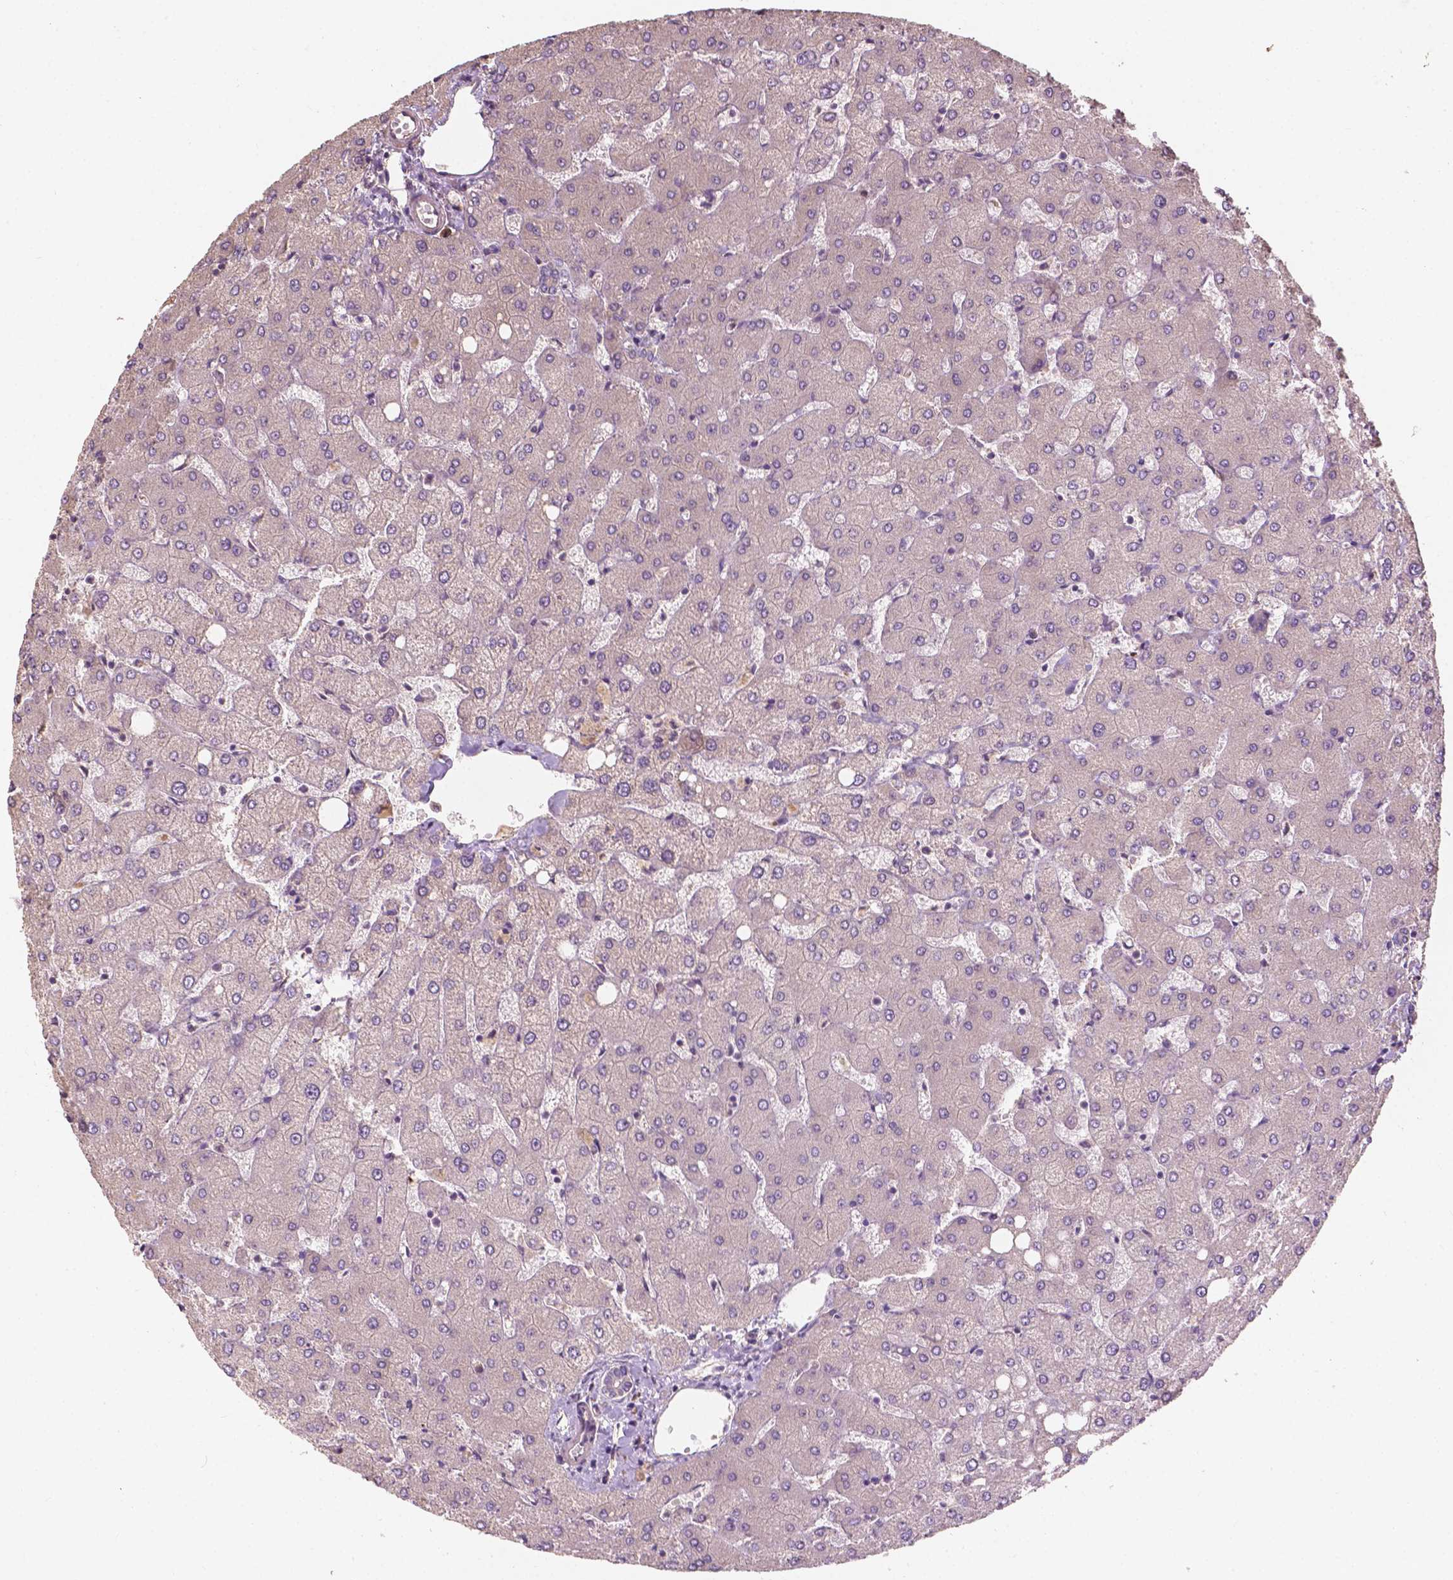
{"staining": {"intensity": "negative", "quantity": "none", "location": "none"}, "tissue": "liver", "cell_type": "Cholangiocytes", "image_type": "normal", "snomed": [{"axis": "morphology", "description": "Normal tissue, NOS"}, {"axis": "topography", "description": "Liver"}], "caption": "Immunohistochemistry (IHC) histopathology image of normal liver: human liver stained with DAB shows no significant protein staining in cholangiocytes. The staining was performed using DAB to visualize the protein expression in brown, while the nuclei were stained in blue with hematoxylin (Magnification: 20x).", "gene": "G3BP1", "patient": {"sex": "female", "age": 54}}